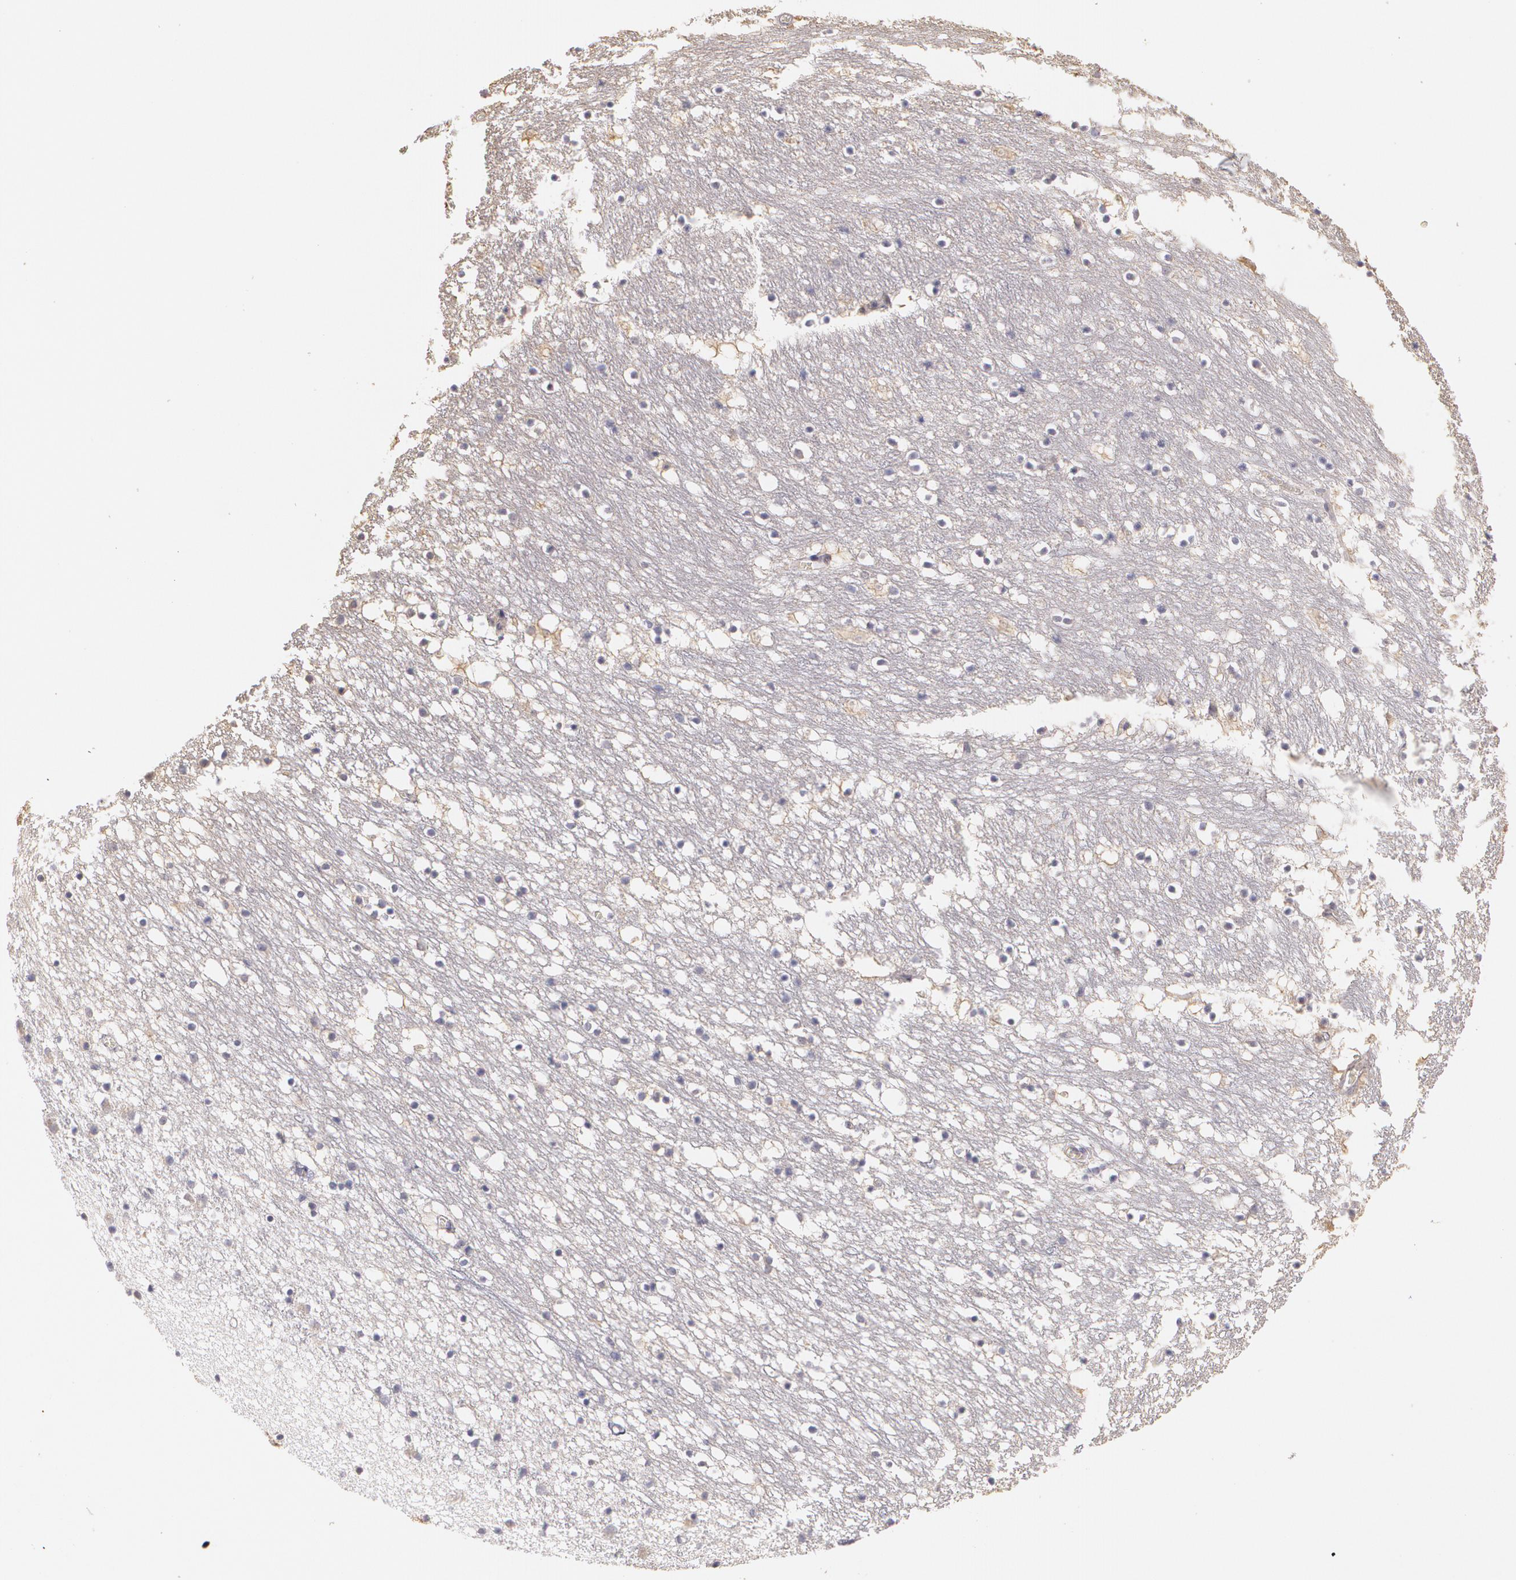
{"staining": {"intensity": "negative", "quantity": "none", "location": "none"}, "tissue": "caudate", "cell_type": "Glial cells", "image_type": "normal", "snomed": [{"axis": "morphology", "description": "Normal tissue, NOS"}, {"axis": "topography", "description": "Lateral ventricle wall"}], "caption": "Immunohistochemistry (IHC) of normal caudate shows no staining in glial cells.", "gene": "LRG1", "patient": {"sex": "male", "age": 45}}